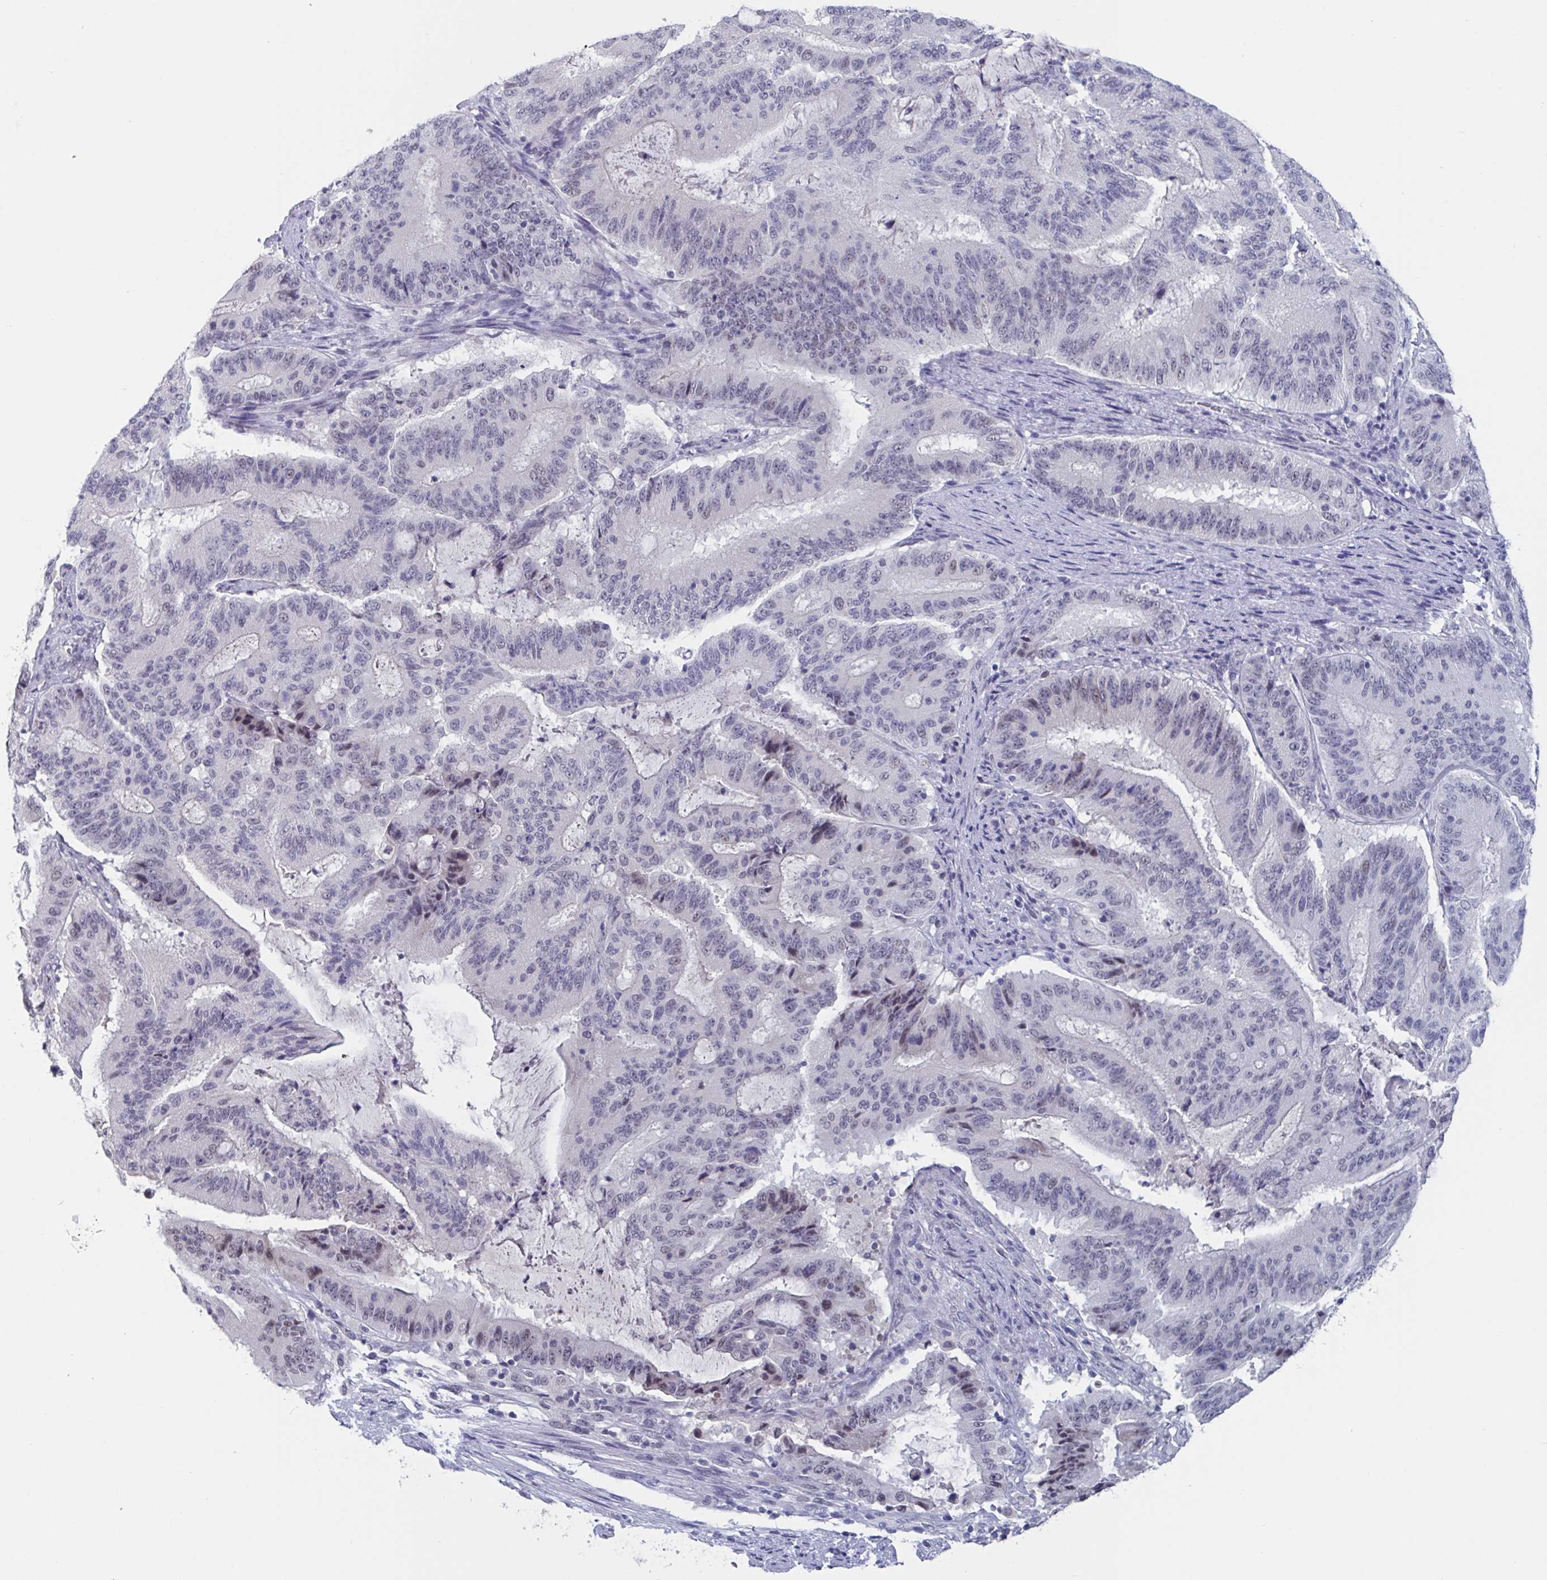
{"staining": {"intensity": "weak", "quantity": "<25%", "location": "nuclear"}, "tissue": "liver cancer", "cell_type": "Tumor cells", "image_type": "cancer", "snomed": [{"axis": "morphology", "description": "Normal tissue, NOS"}, {"axis": "morphology", "description": "Cholangiocarcinoma"}, {"axis": "topography", "description": "Liver"}, {"axis": "topography", "description": "Peripheral nerve tissue"}], "caption": "Liver cancer (cholangiocarcinoma) was stained to show a protein in brown. There is no significant staining in tumor cells. (DAB immunohistochemistry visualized using brightfield microscopy, high magnification).", "gene": "KDM4D", "patient": {"sex": "female", "age": 73}}